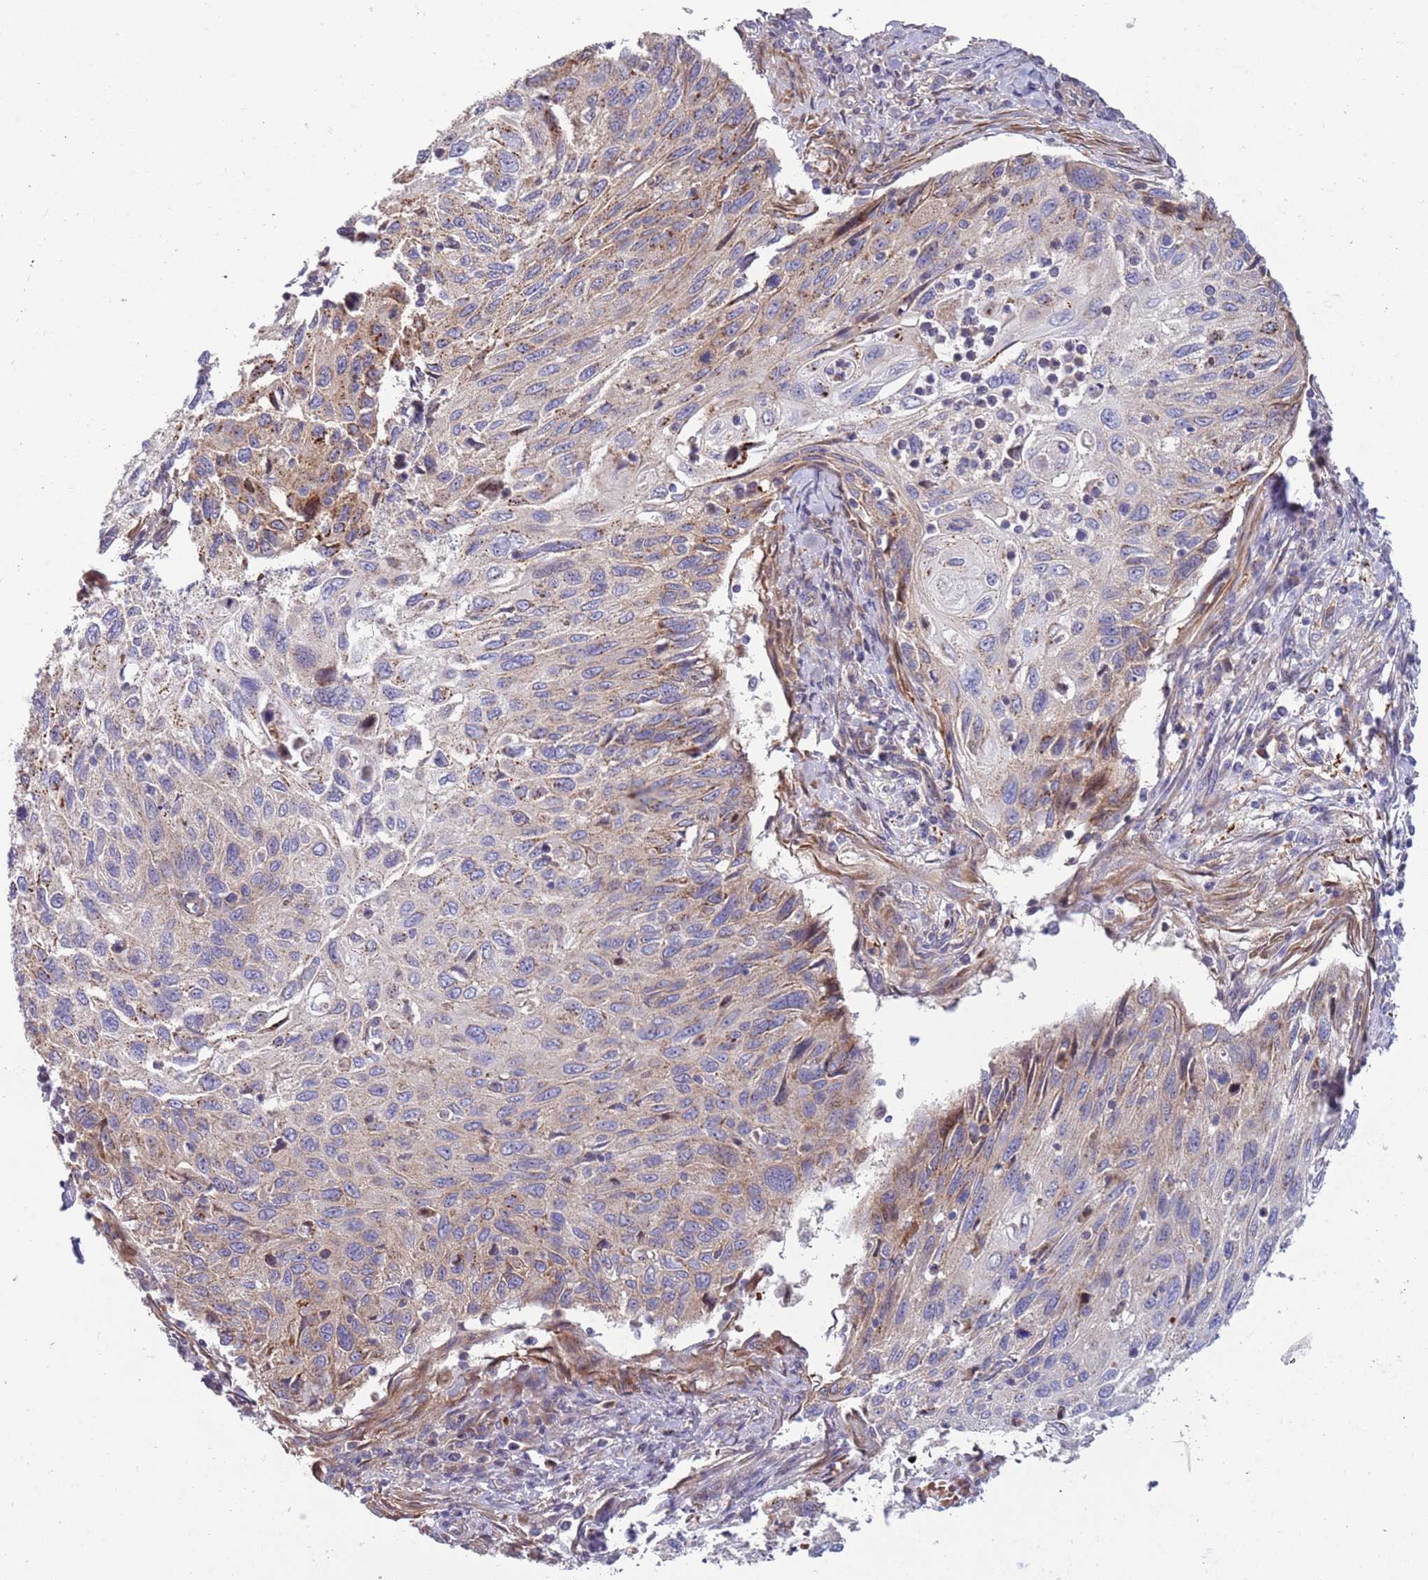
{"staining": {"intensity": "moderate", "quantity": "<25%", "location": "cytoplasmic/membranous"}, "tissue": "cervical cancer", "cell_type": "Tumor cells", "image_type": "cancer", "snomed": [{"axis": "morphology", "description": "Squamous cell carcinoma, NOS"}, {"axis": "topography", "description": "Cervix"}], "caption": "The photomicrograph reveals staining of cervical cancer (squamous cell carcinoma), revealing moderate cytoplasmic/membranous protein positivity (brown color) within tumor cells.", "gene": "ITGB6", "patient": {"sex": "female", "age": 70}}